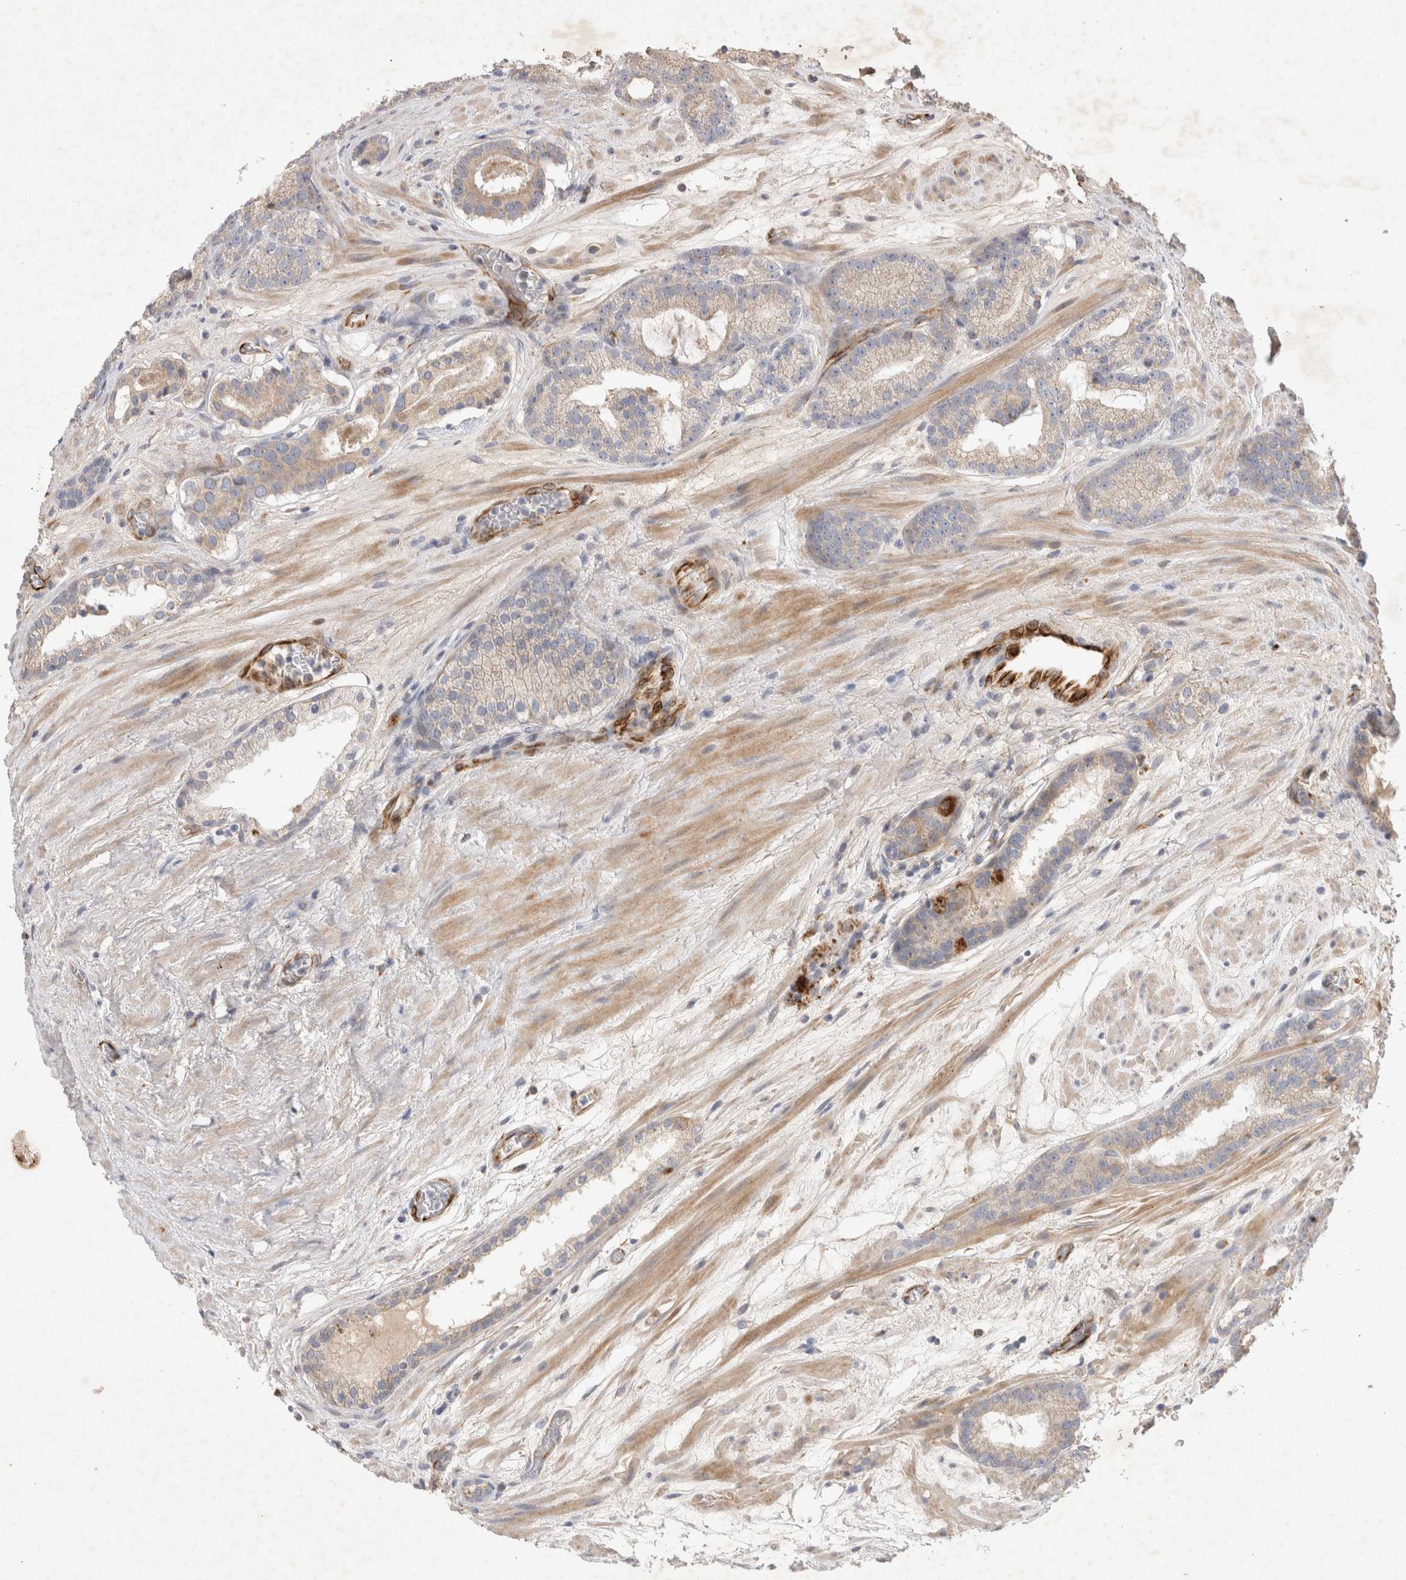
{"staining": {"intensity": "weak", "quantity": "25%-75%", "location": "cytoplasmic/membranous"}, "tissue": "prostate cancer", "cell_type": "Tumor cells", "image_type": "cancer", "snomed": [{"axis": "morphology", "description": "Adenocarcinoma, Low grade"}, {"axis": "topography", "description": "Prostate"}], "caption": "Protein analysis of prostate adenocarcinoma (low-grade) tissue demonstrates weak cytoplasmic/membranous positivity in about 25%-75% of tumor cells.", "gene": "NMU", "patient": {"sex": "male", "age": 69}}